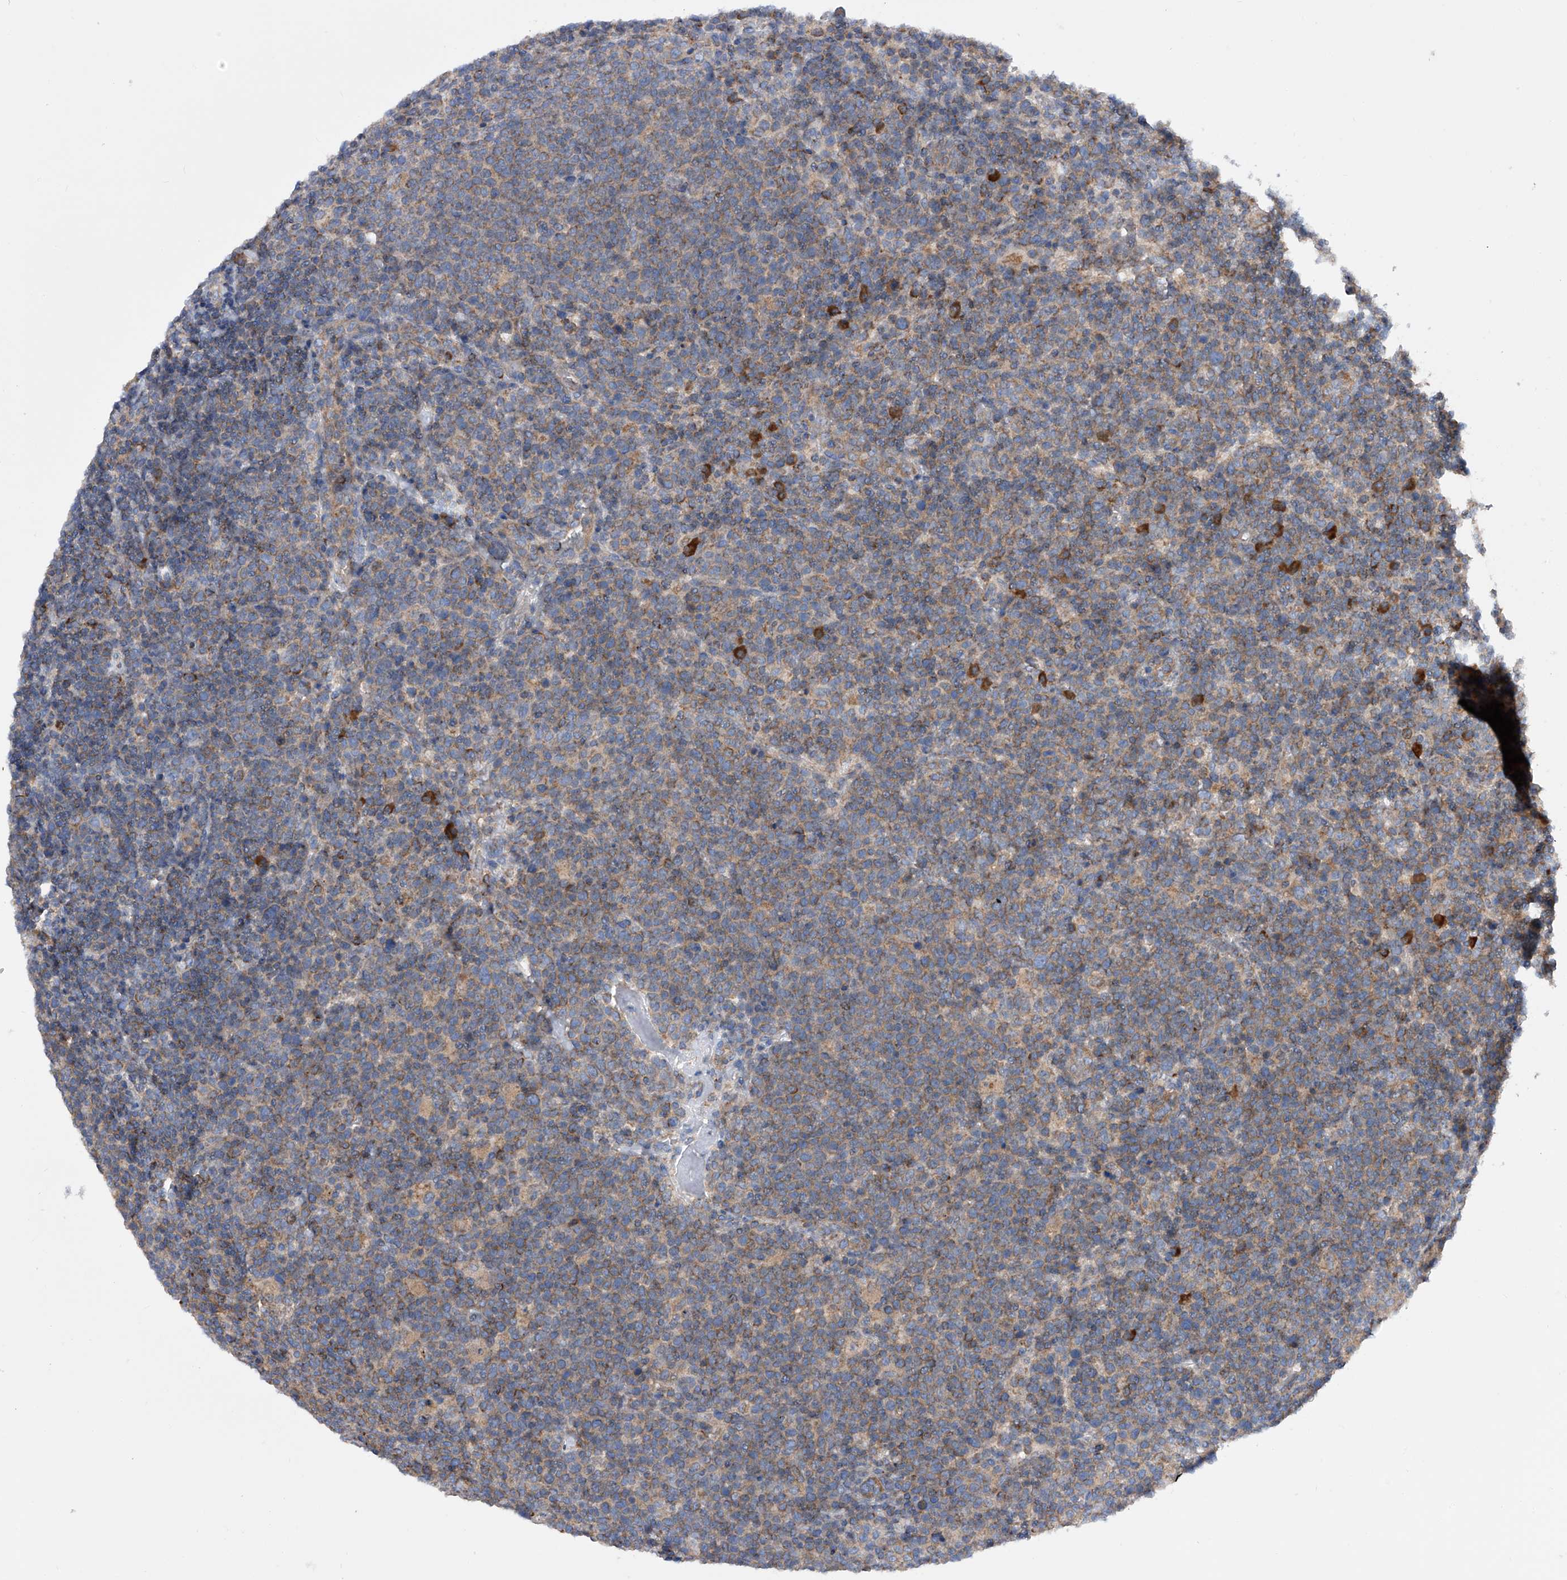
{"staining": {"intensity": "moderate", "quantity": ">75%", "location": "cytoplasmic/membranous"}, "tissue": "lymphoma", "cell_type": "Tumor cells", "image_type": "cancer", "snomed": [{"axis": "morphology", "description": "Malignant lymphoma, non-Hodgkin's type, High grade"}, {"axis": "topography", "description": "Lymph node"}], "caption": "There is medium levels of moderate cytoplasmic/membranous positivity in tumor cells of lymphoma, as demonstrated by immunohistochemical staining (brown color).", "gene": "MLYCD", "patient": {"sex": "male", "age": 61}}